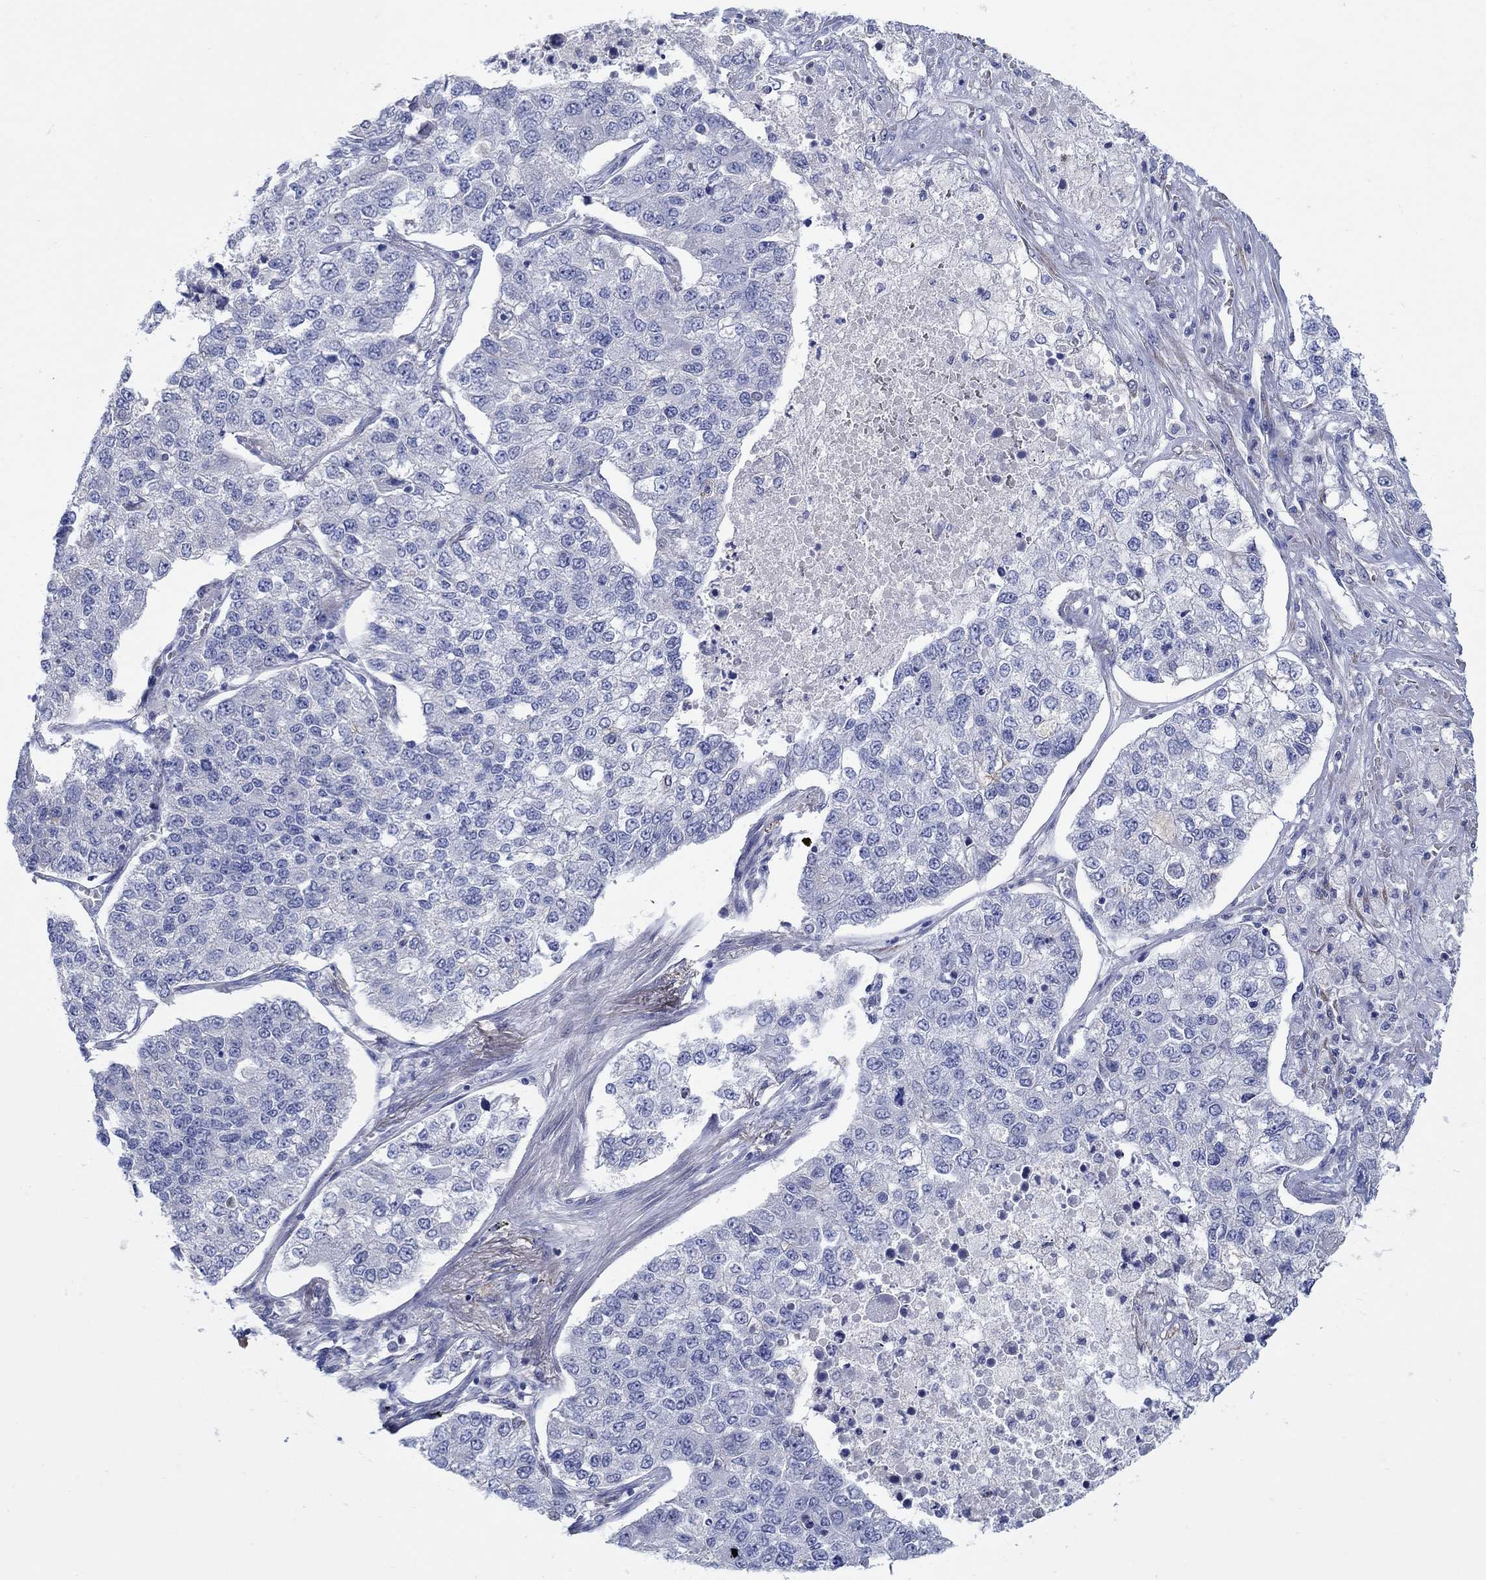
{"staining": {"intensity": "negative", "quantity": "none", "location": "none"}, "tissue": "lung cancer", "cell_type": "Tumor cells", "image_type": "cancer", "snomed": [{"axis": "morphology", "description": "Adenocarcinoma, NOS"}, {"axis": "topography", "description": "Lung"}], "caption": "Immunohistochemical staining of adenocarcinoma (lung) exhibits no significant expression in tumor cells.", "gene": "REEP2", "patient": {"sex": "male", "age": 49}}